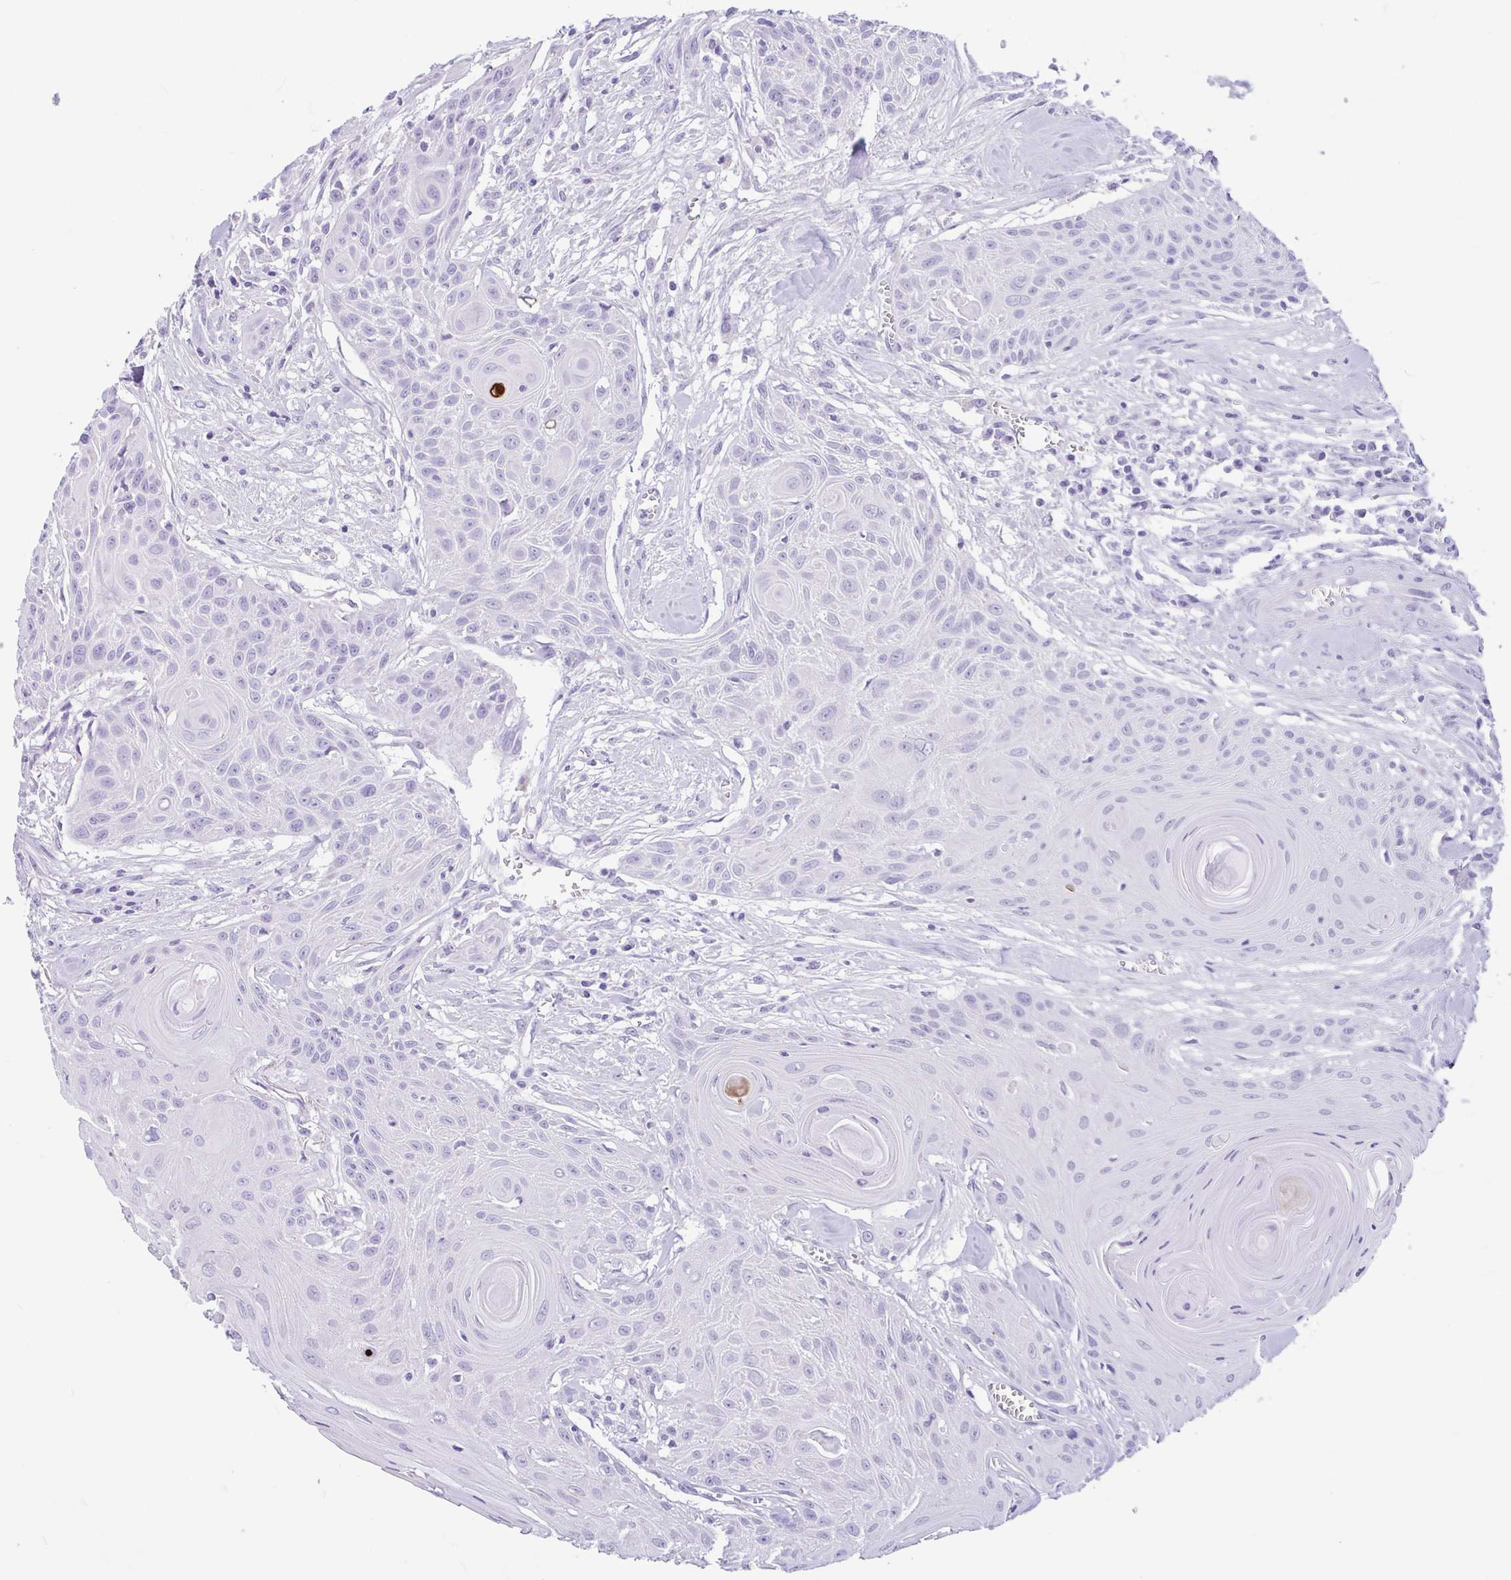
{"staining": {"intensity": "negative", "quantity": "none", "location": "none"}, "tissue": "head and neck cancer", "cell_type": "Tumor cells", "image_type": "cancer", "snomed": [{"axis": "morphology", "description": "Squamous cell carcinoma, NOS"}, {"axis": "topography", "description": "Lymph node"}, {"axis": "topography", "description": "Salivary gland"}, {"axis": "topography", "description": "Head-Neck"}], "caption": "Immunohistochemistry (IHC) micrograph of neoplastic tissue: human head and neck squamous cell carcinoma stained with DAB displays no significant protein expression in tumor cells.", "gene": "OR4N4", "patient": {"sex": "female", "age": 74}}